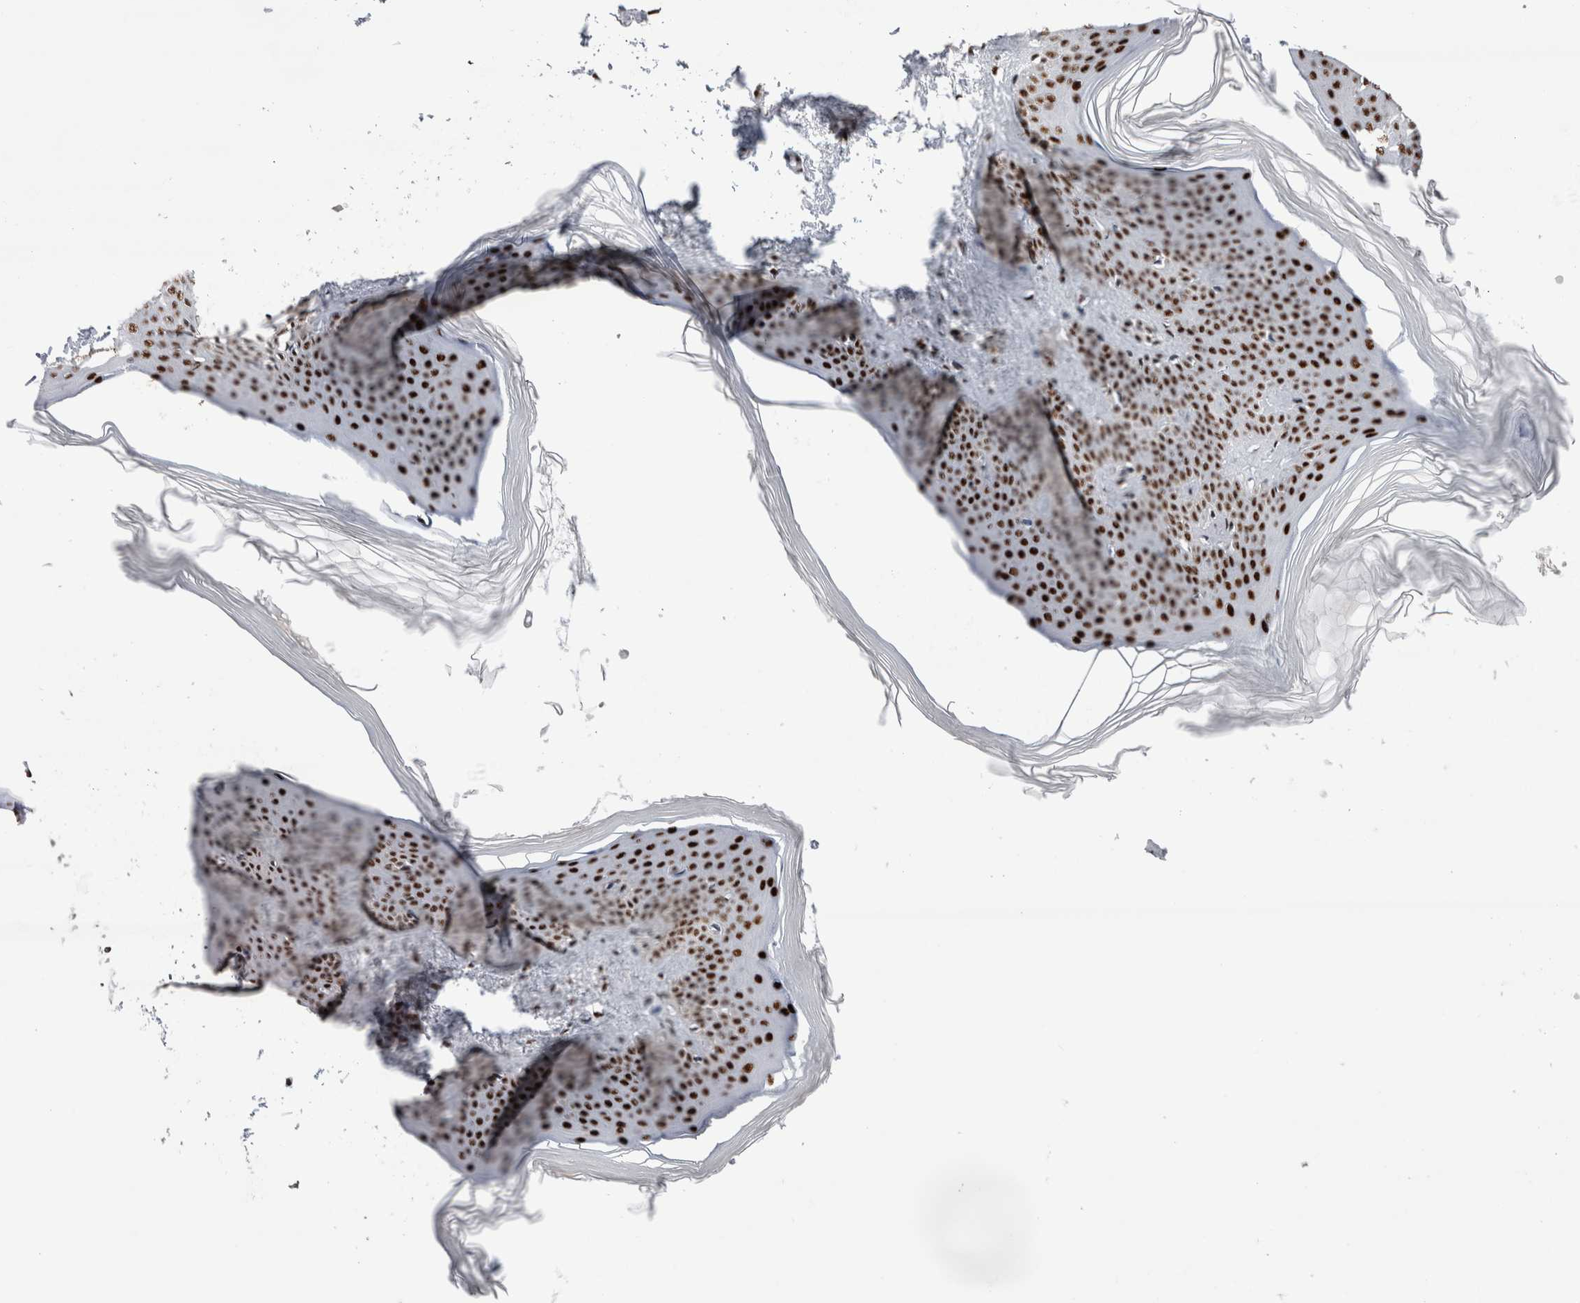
{"staining": {"intensity": "strong", "quantity": ">75%", "location": "nuclear"}, "tissue": "skin", "cell_type": "Fibroblasts", "image_type": "normal", "snomed": [{"axis": "morphology", "description": "Normal tissue, NOS"}, {"axis": "topography", "description": "Skin"}], "caption": "Unremarkable skin exhibits strong nuclear expression in about >75% of fibroblasts.", "gene": "RBM6", "patient": {"sex": "female", "age": 27}}